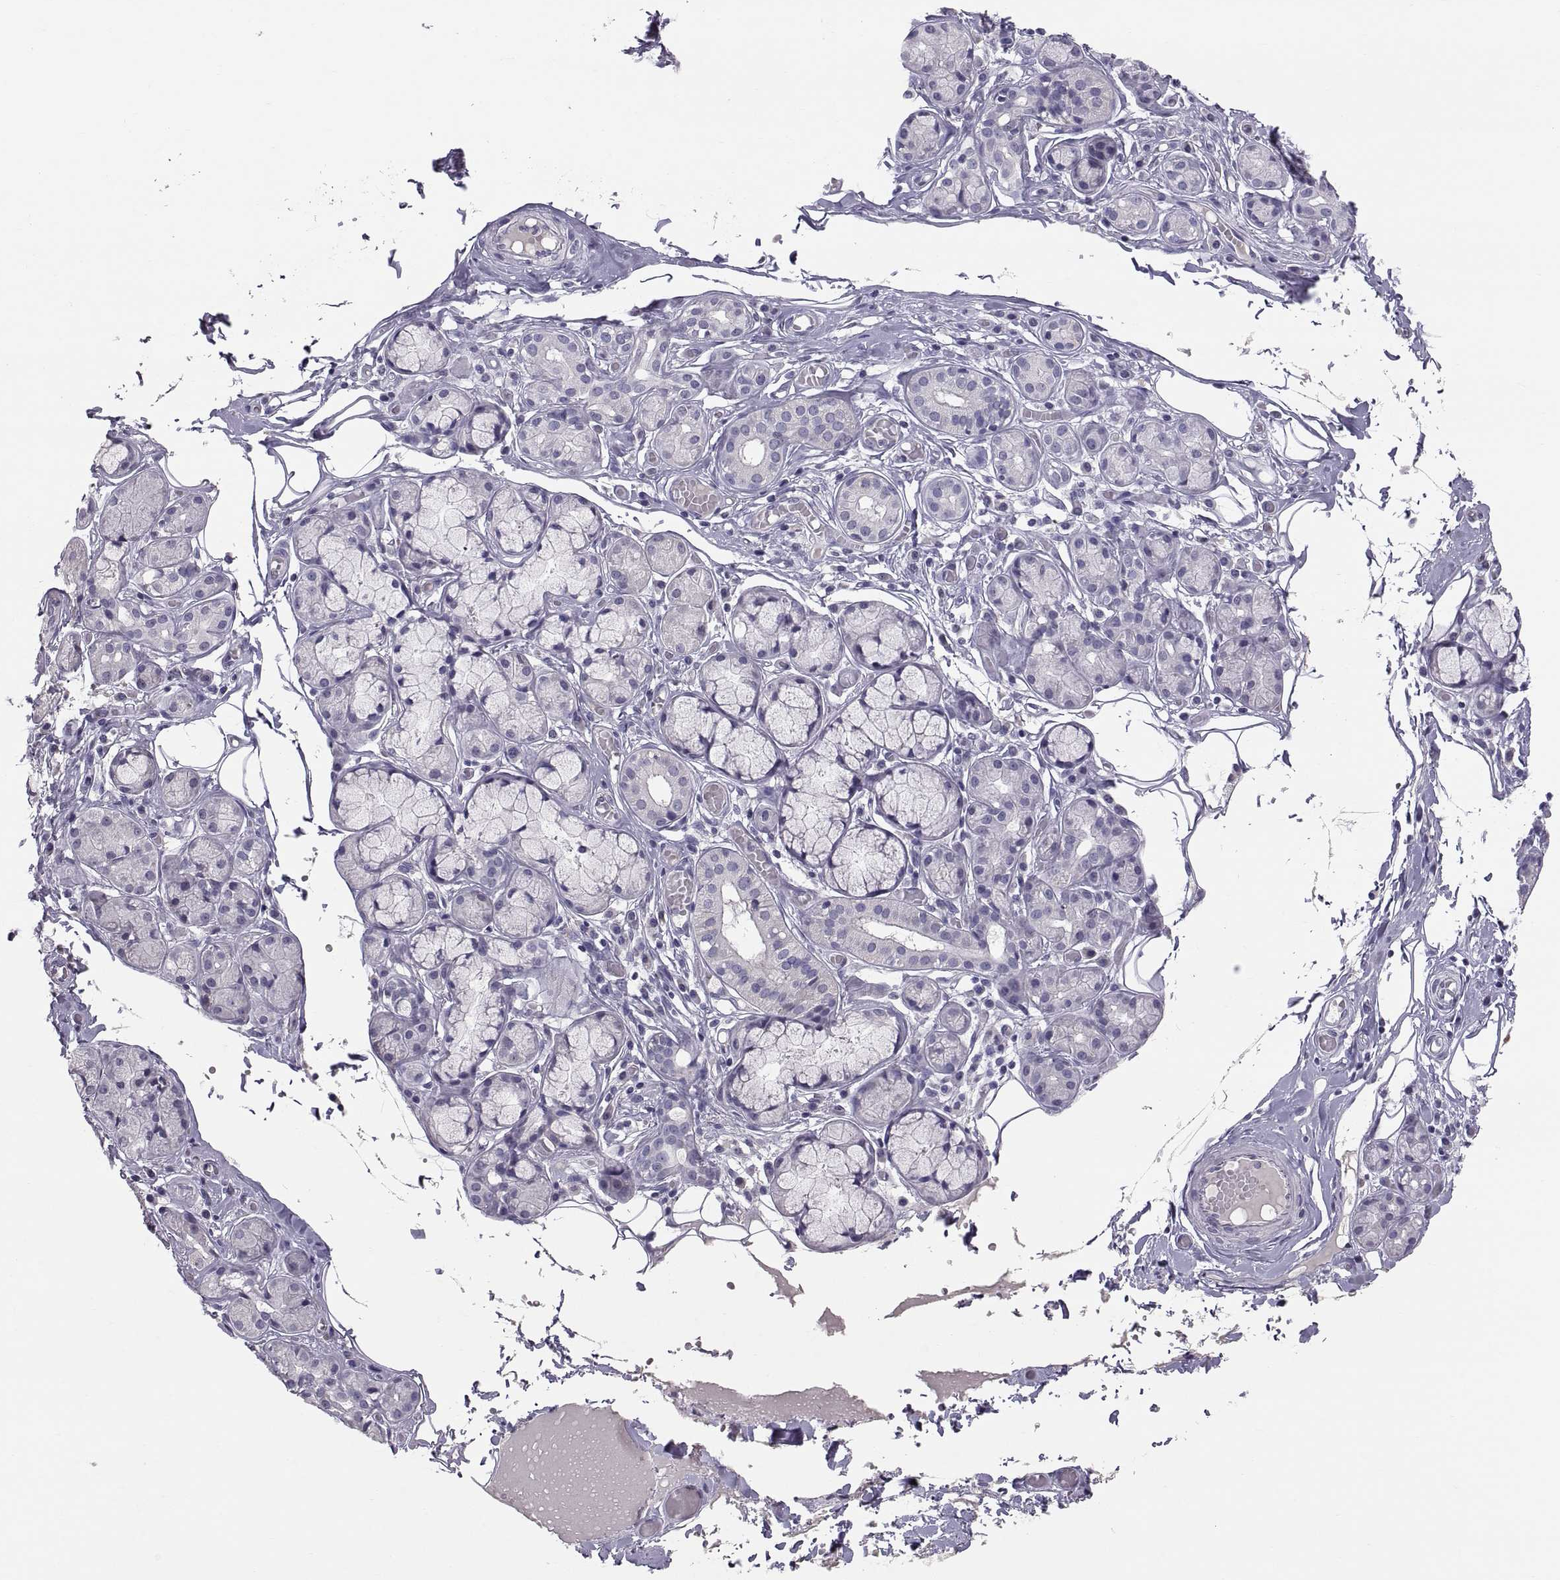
{"staining": {"intensity": "negative", "quantity": "none", "location": "none"}, "tissue": "salivary gland", "cell_type": "Glandular cells", "image_type": "normal", "snomed": [{"axis": "morphology", "description": "Normal tissue, NOS"}, {"axis": "topography", "description": "Salivary gland"}, {"axis": "topography", "description": "Peripheral nerve tissue"}], "caption": "Immunohistochemistry (IHC) of unremarkable salivary gland displays no expression in glandular cells.", "gene": "PTN", "patient": {"sex": "male", "age": 71}}